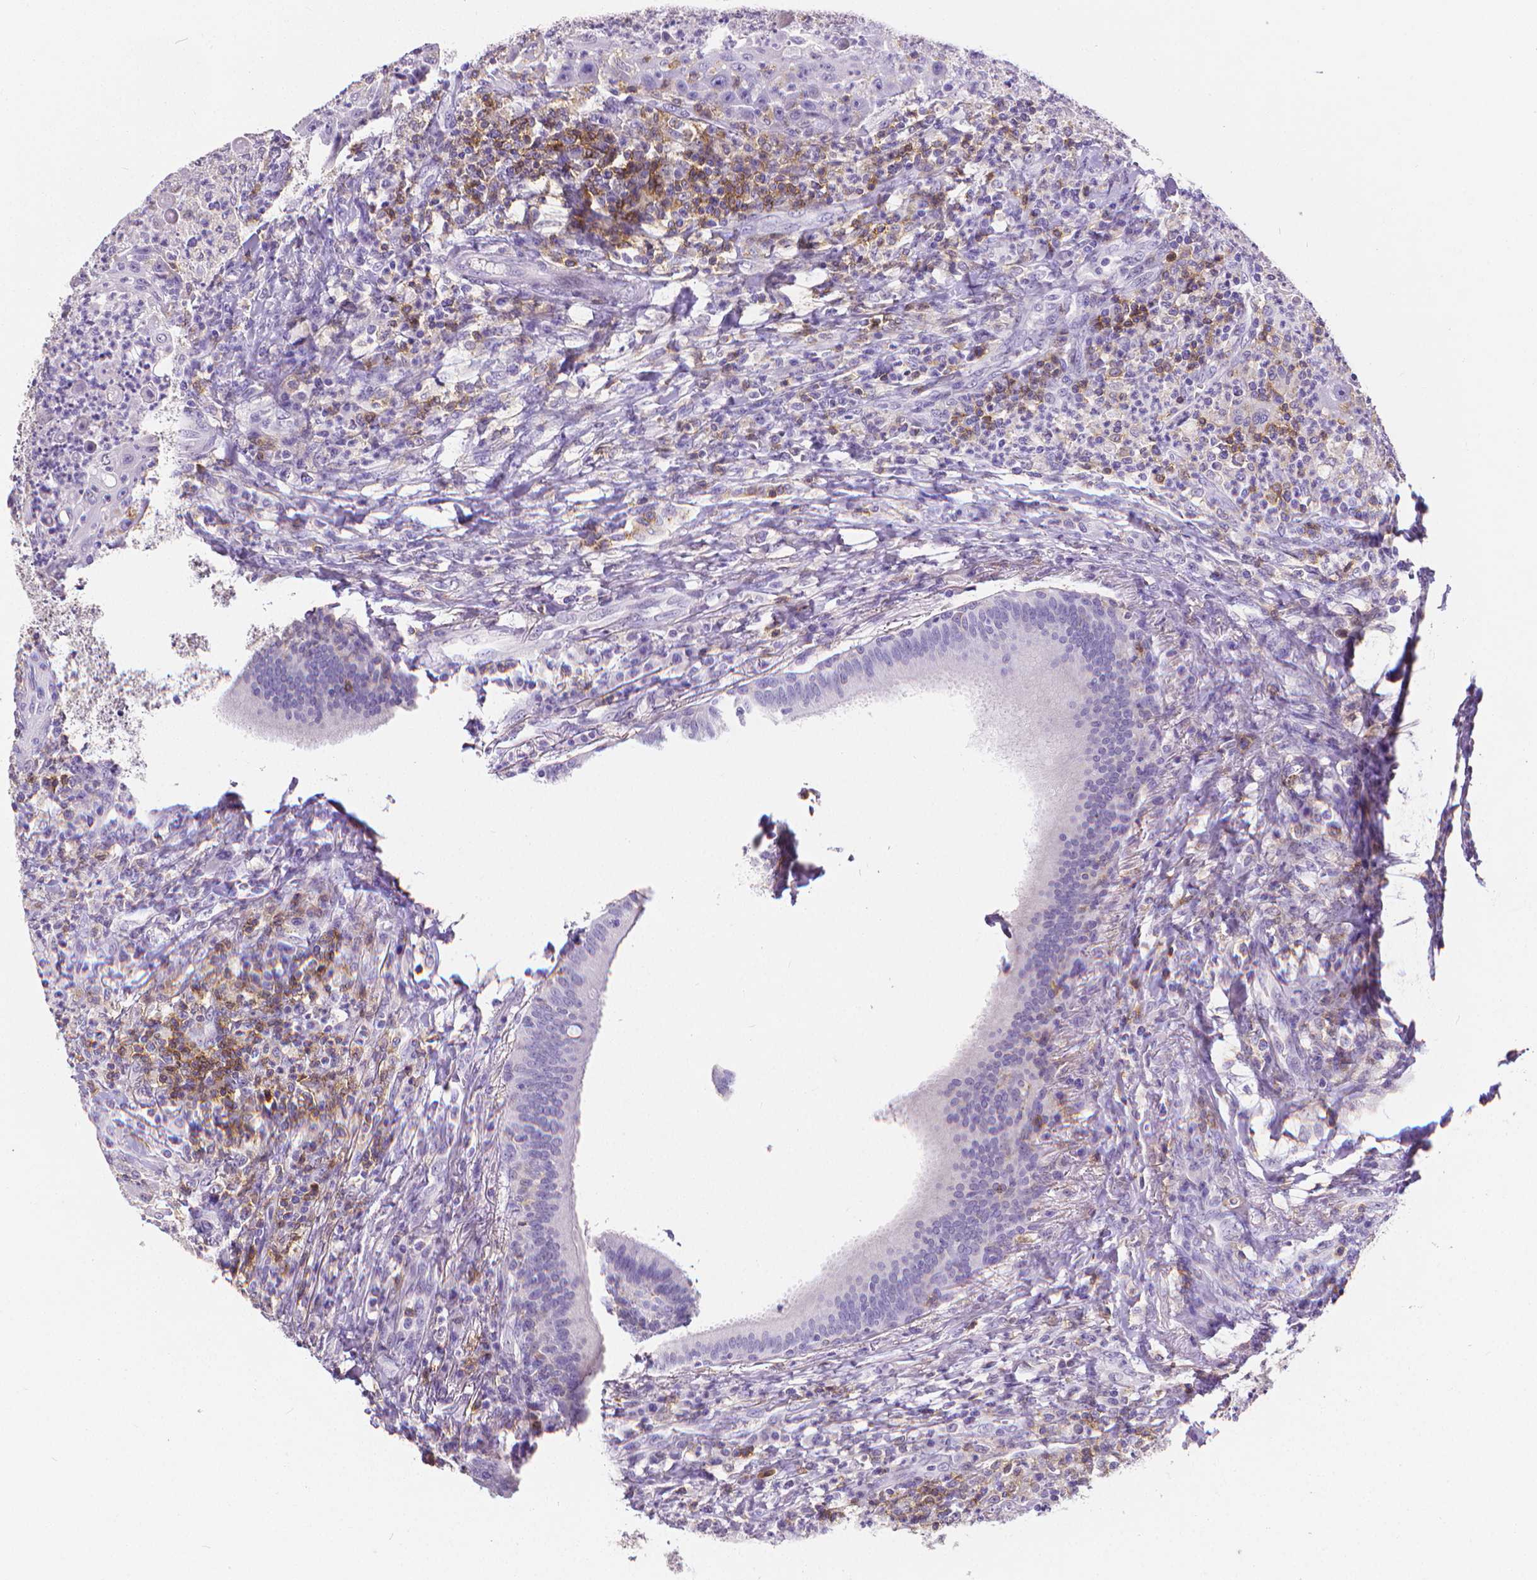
{"staining": {"intensity": "negative", "quantity": "none", "location": "none"}, "tissue": "head and neck cancer", "cell_type": "Tumor cells", "image_type": "cancer", "snomed": [{"axis": "morphology", "description": "Squamous cell carcinoma, NOS"}, {"axis": "topography", "description": "Head-Neck"}], "caption": "The immunohistochemistry (IHC) histopathology image has no significant staining in tumor cells of head and neck cancer tissue. (DAB (3,3'-diaminobenzidine) immunohistochemistry visualized using brightfield microscopy, high magnification).", "gene": "CD4", "patient": {"sex": "male", "age": 69}}